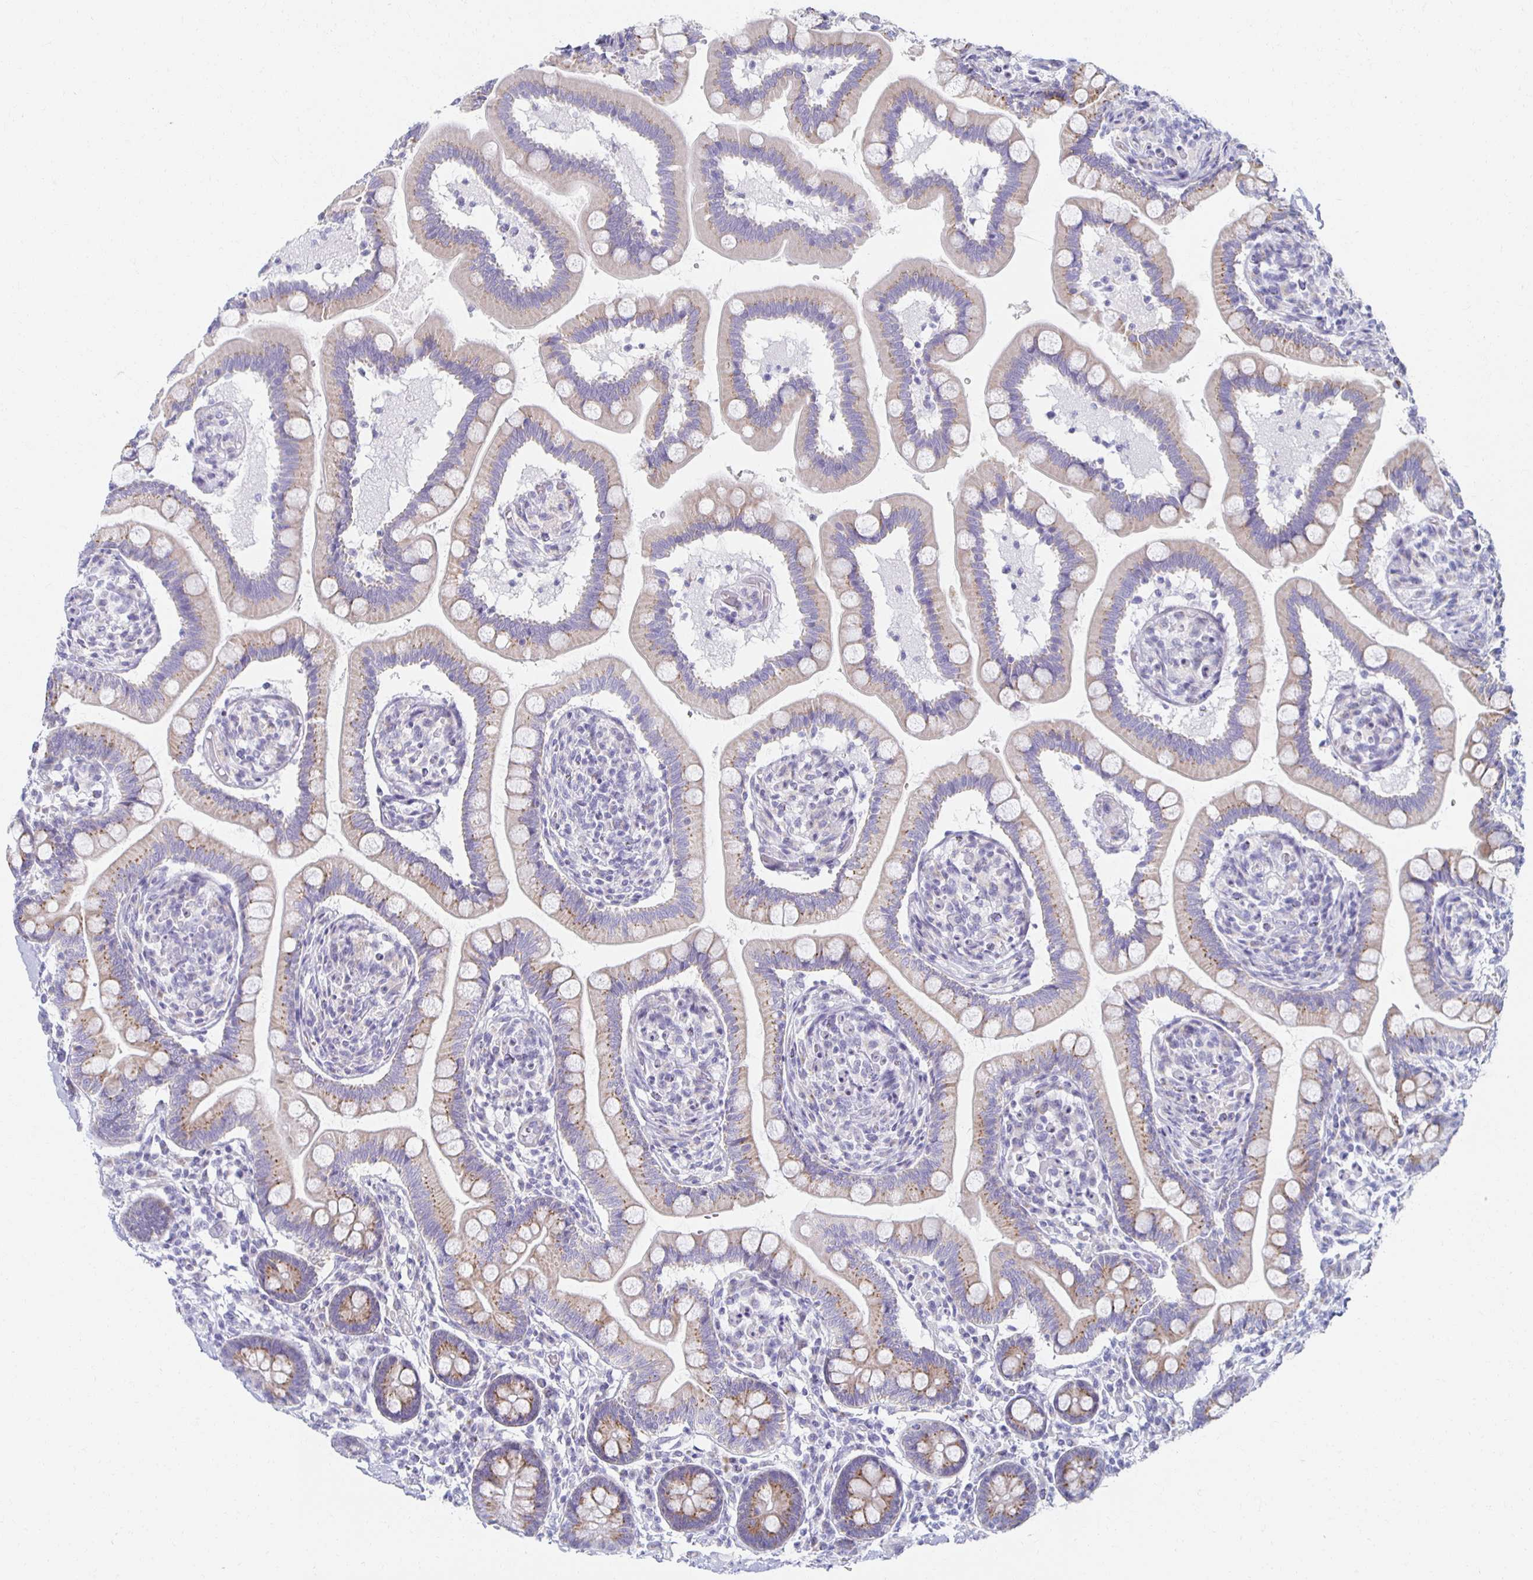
{"staining": {"intensity": "weak", "quantity": ">75%", "location": "cytoplasmic/membranous"}, "tissue": "small intestine", "cell_type": "Glandular cells", "image_type": "normal", "snomed": [{"axis": "morphology", "description": "Normal tissue, NOS"}, {"axis": "topography", "description": "Small intestine"}], "caption": "DAB immunohistochemical staining of unremarkable small intestine shows weak cytoplasmic/membranous protein staining in approximately >75% of glandular cells. The protein of interest is shown in brown color, while the nuclei are stained blue.", "gene": "TEX44", "patient": {"sex": "female", "age": 64}}